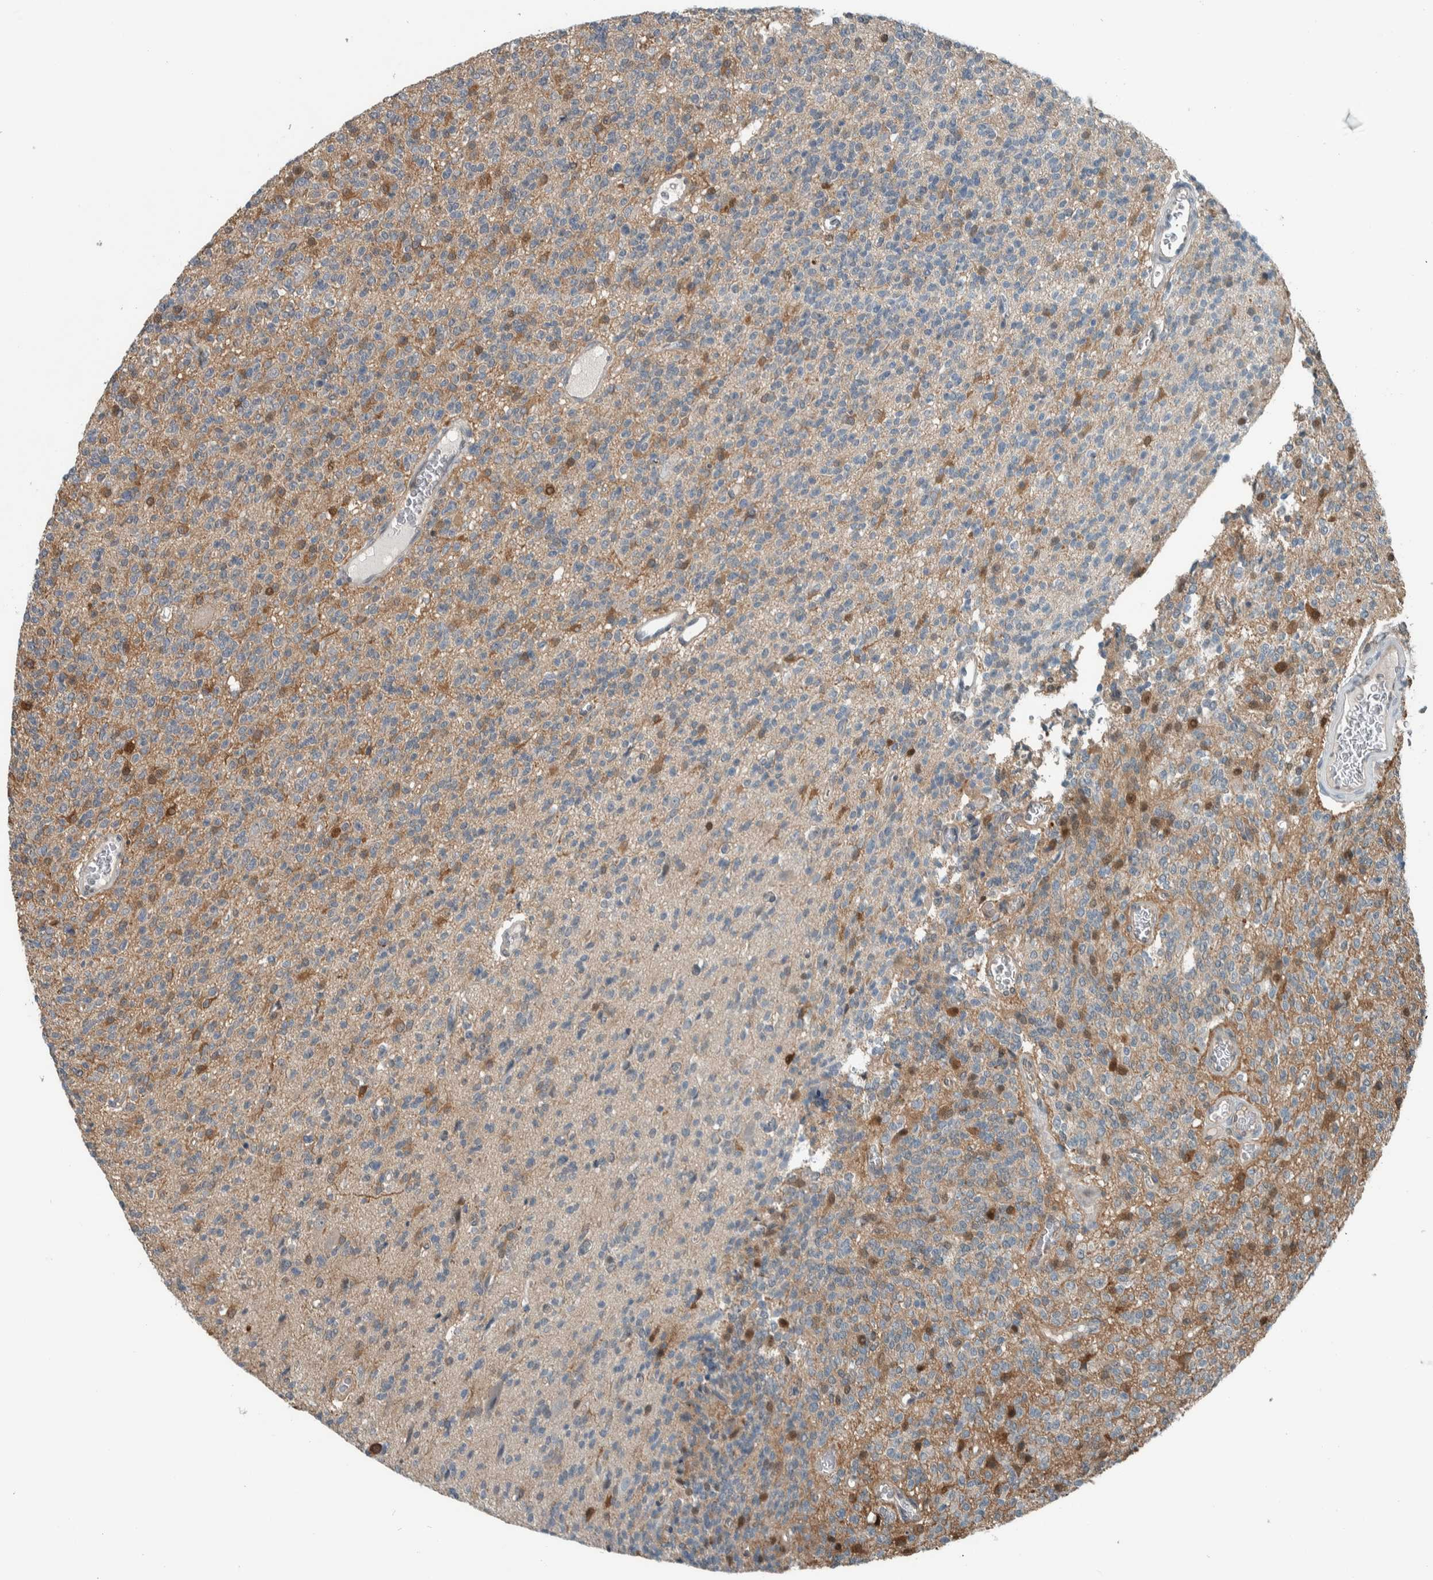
{"staining": {"intensity": "weak", "quantity": "25%-75%", "location": "cytoplasmic/membranous"}, "tissue": "glioma", "cell_type": "Tumor cells", "image_type": "cancer", "snomed": [{"axis": "morphology", "description": "Glioma, malignant, High grade"}, {"axis": "topography", "description": "Brain"}], "caption": "Weak cytoplasmic/membranous expression is appreciated in approximately 25%-75% of tumor cells in malignant high-grade glioma.", "gene": "ALAD", "patient": {"sex": "male", "age": 34}}